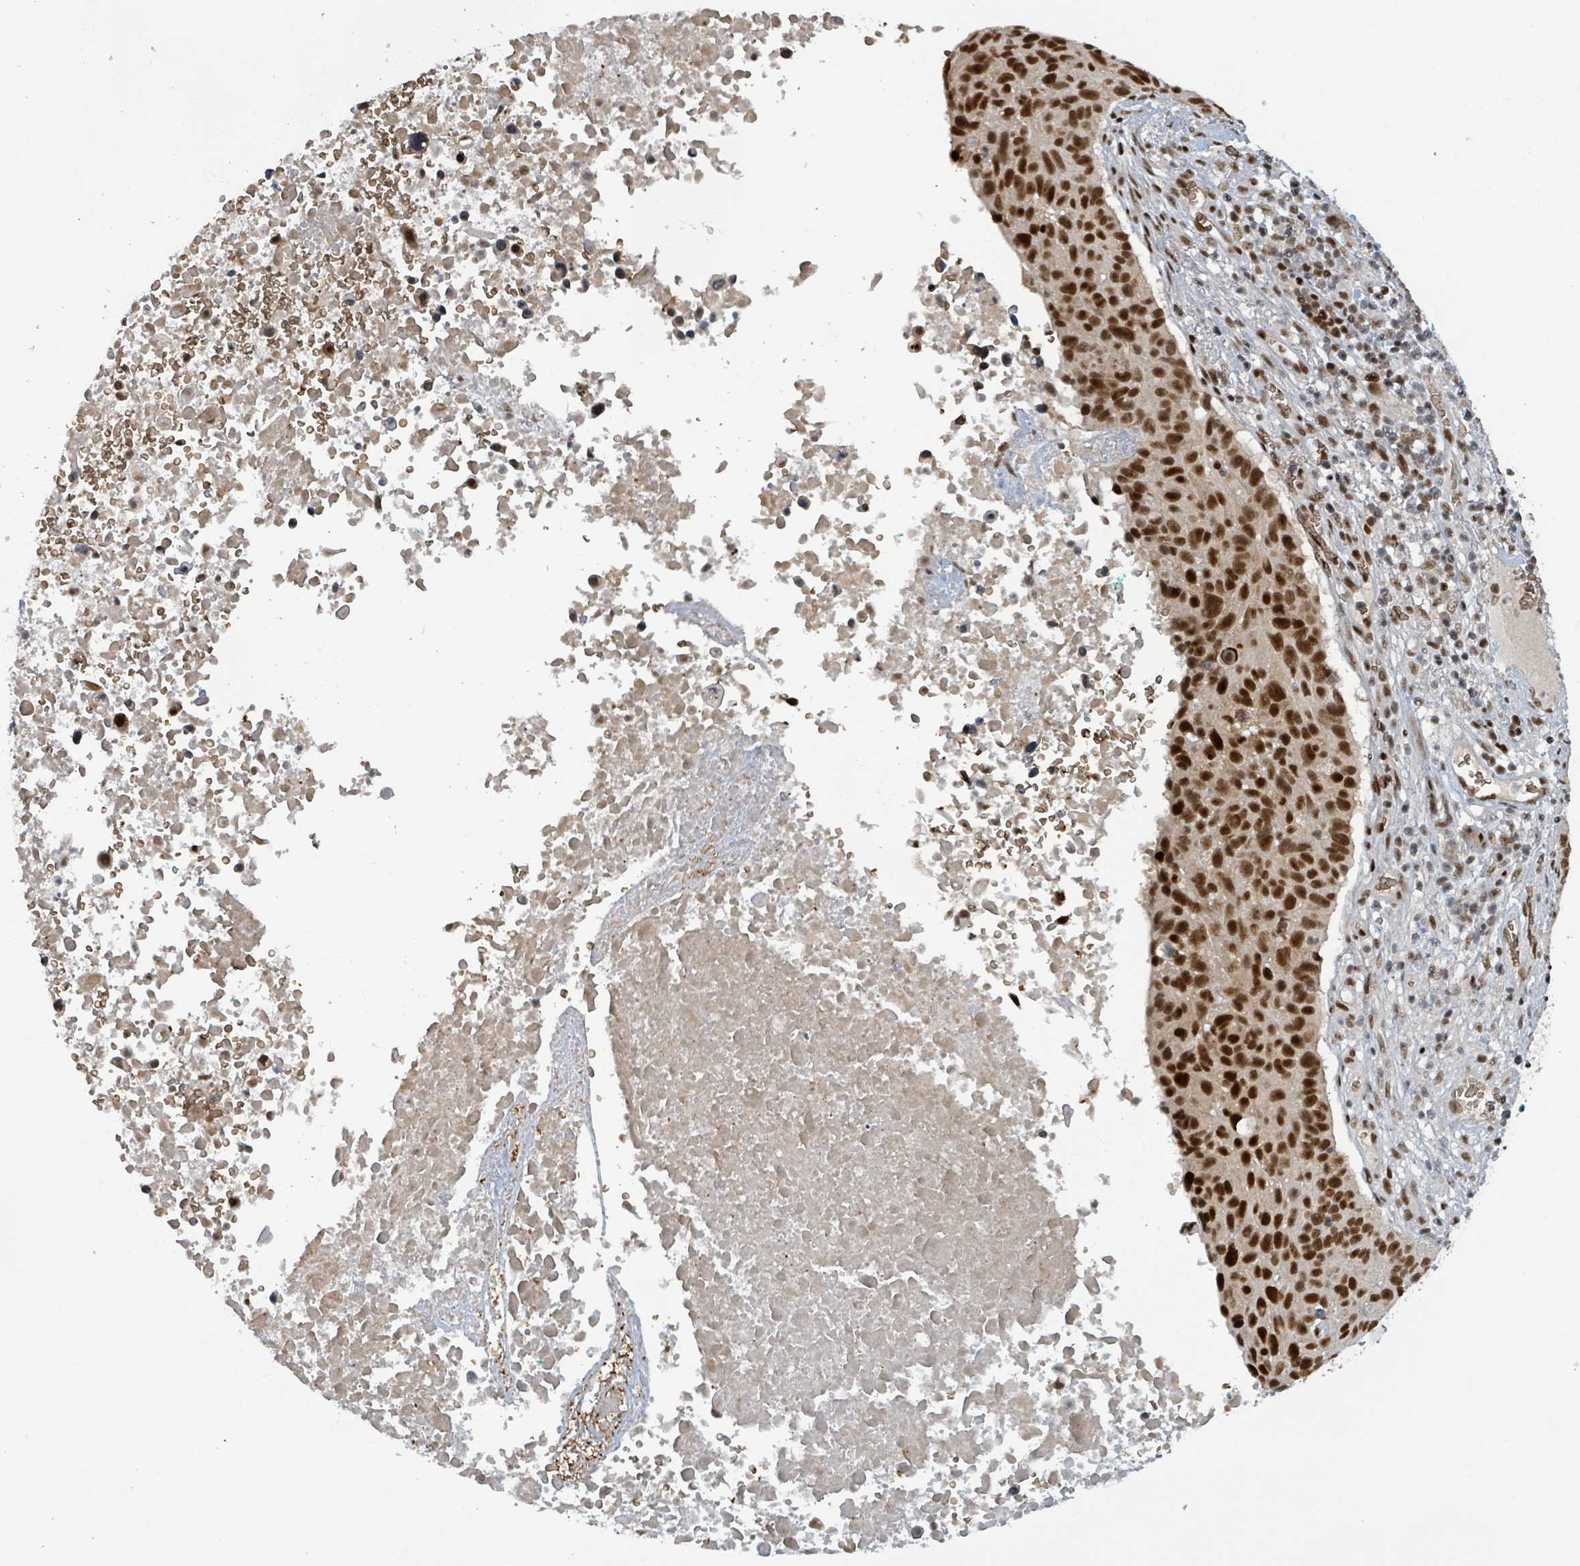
{"staining": {"intensity": "strong", "quantity": ">75%", "location": "nuclear"}, "tissue": "lung cancer", "cell_type": "Tumor cells", "image_type": "cancer", "snomed": [{"axis": "morphology", "description": "Squamous cell carcinoma, NOS"}, {"axis": "topography", "description": "Lung"}], "caption": "A histopathology image of lung squamous cell carcinoma stained for a protein exhibits strong nuclear brown staining in tumor cells.", "gene": "KLF3", "patient": {"sex": "male", "age": 66}}